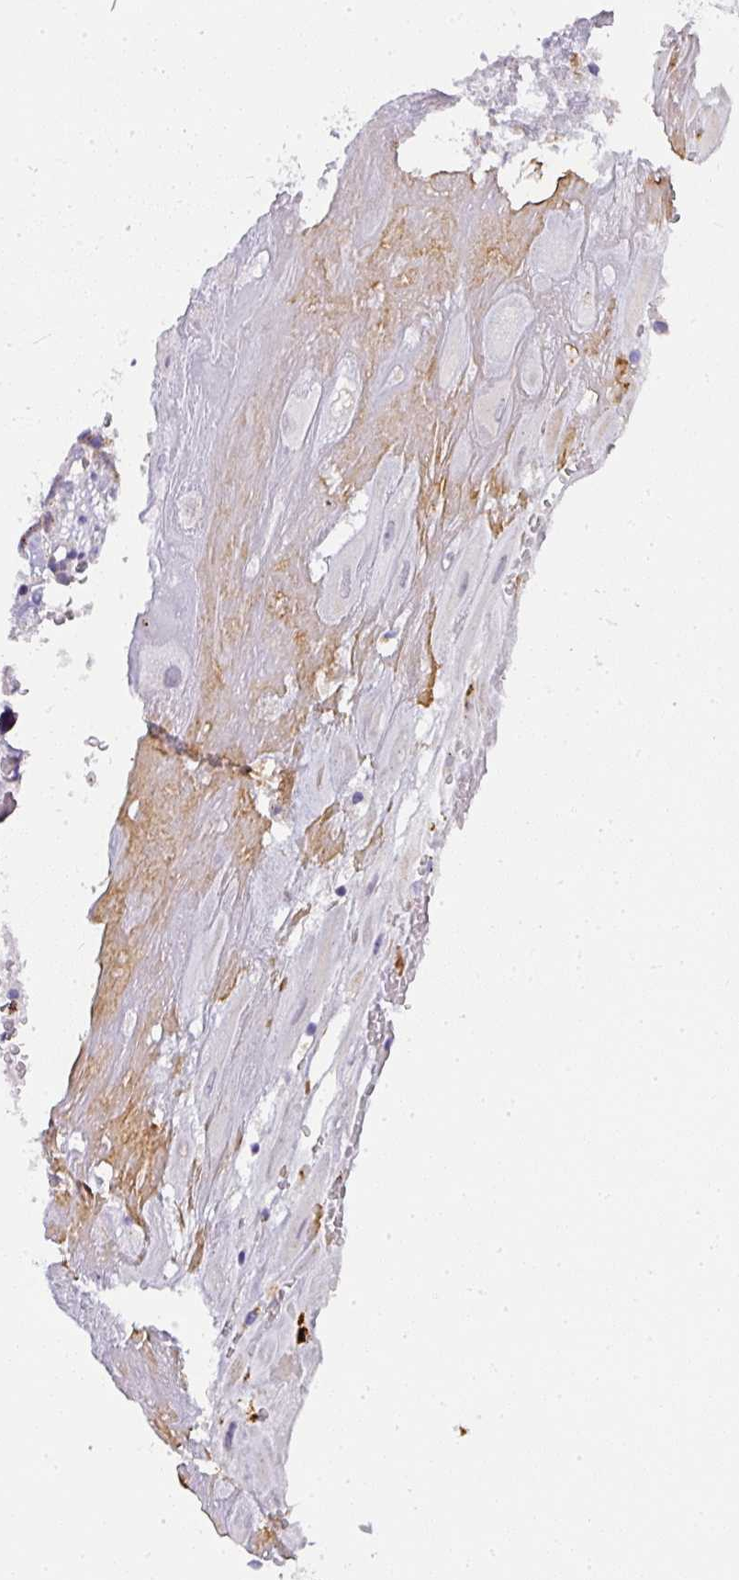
{"staining": {"intensity": "negative", "quantity": "none", "location": "none"}, "tissue": "placenta", "cell_type": "Decidual cells", "image_type": "normal", "snomed": [{"axis": "morphology", "description": "Normal tissue, NOS"}, {"axis": "topography", "description": "Placenta"}], "caption": "This is an immunohistochemistry (IHC) histopathology image of benign placenta. There is no positivity in decidual cells.", "gene": "MMACHC", "patient": {"sex": "female", "age": 32}}